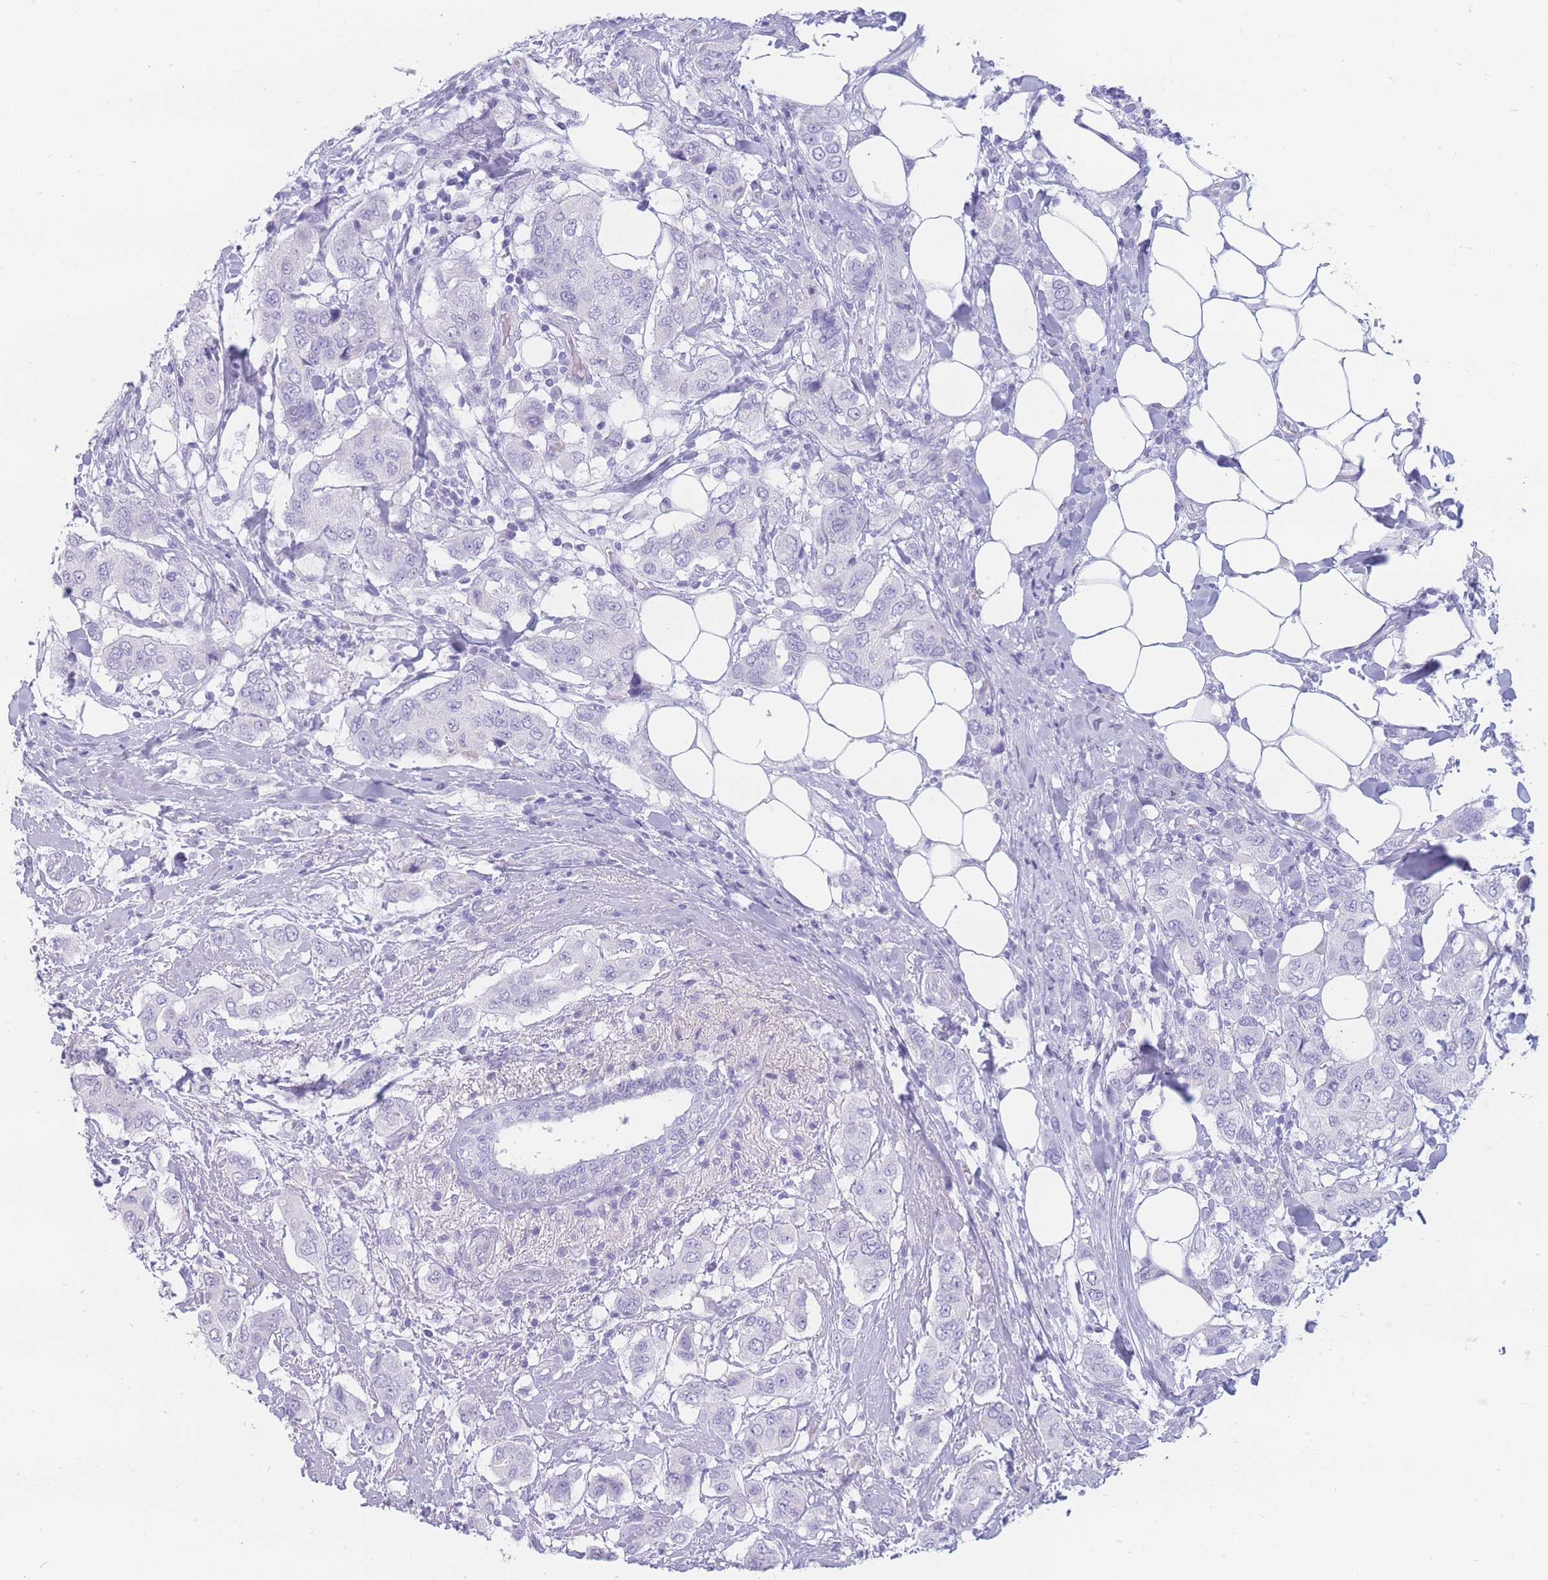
{"staining": {"intensity": "negative", "quantity": "none", "location": "none"}, "tissue": "breast cancer", "cell_type": "Tumor cells", "image_type": "cancer", "snomed": [{"axis": "morphology", "description": "Lobular carcinoma"}, {"axis": "topography", "description": "Breast"}], "caption": "High power microscopy photomicrograph of an IHC photomicrograph of breast cancer (lobular carcinoma), revealing no significant expression in tumor cells.", "gene": "UPK1A", "patient": {"sex": "female", "age": 51}}